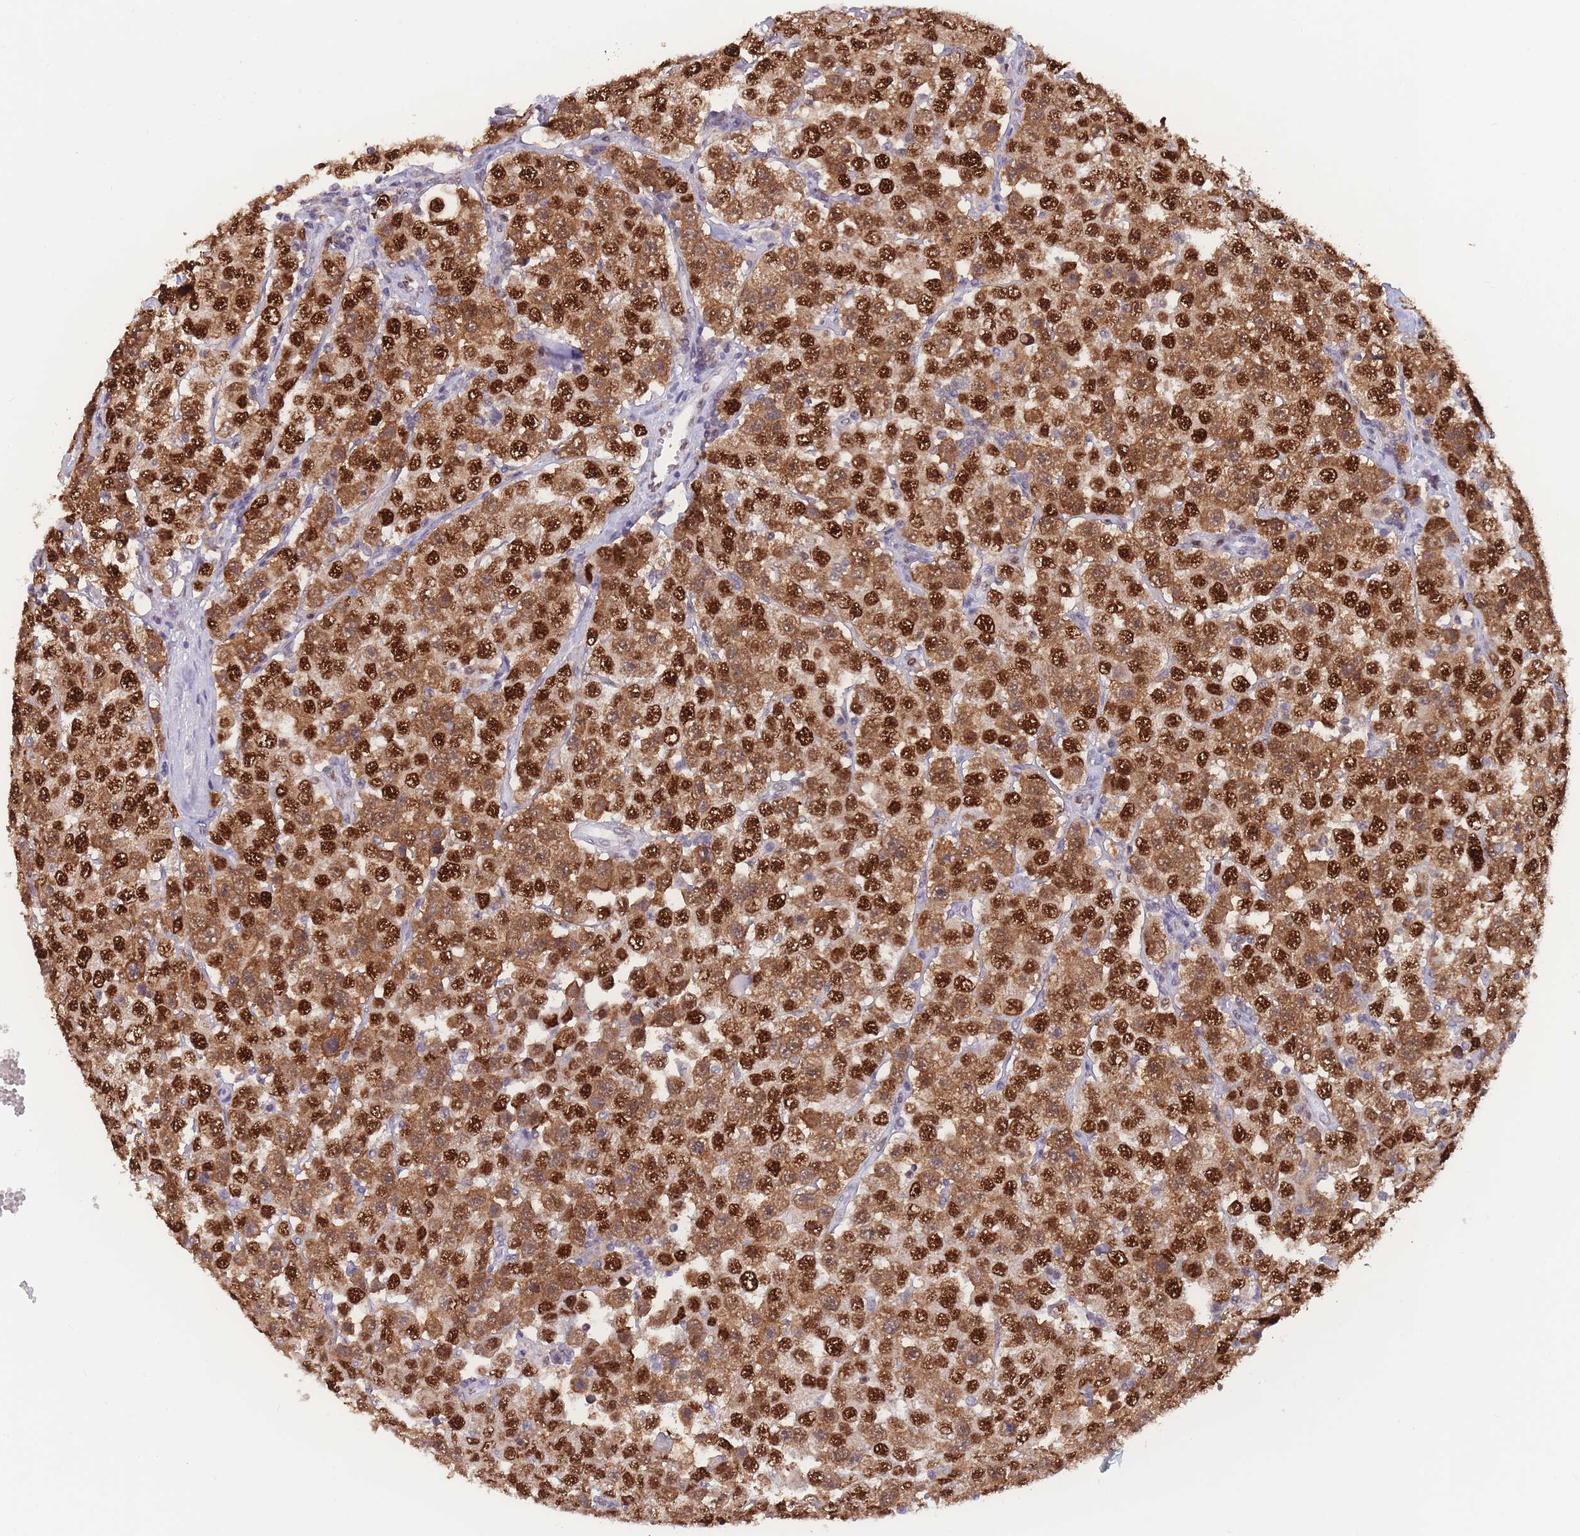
{"staining": {"intensity": "strong", "quantity": ">75%", "location": "cytoplasmic/membranous,nuclear"}, "tissue": "testis cancer", "cell_type": "Tumor cells", "image_type": "cancer", "snomed": [{"axis": "morphology", "description": "Seminoma, NOS"}, {"axis": "topography", "description": "Testis"}], "caption": "Immunohistochemistry (IHC) image of neoplastic tissue: human testis cancer stained using IHC shows high levels of strong protein expression localized specifically in the cytoplasmic/membranous and nuclear of tumor cells, appearing as a cytoplasmic/membranous and nuclear brown color.", "gene": "NASP", "patient": {"sex": "male", "age": 28}}